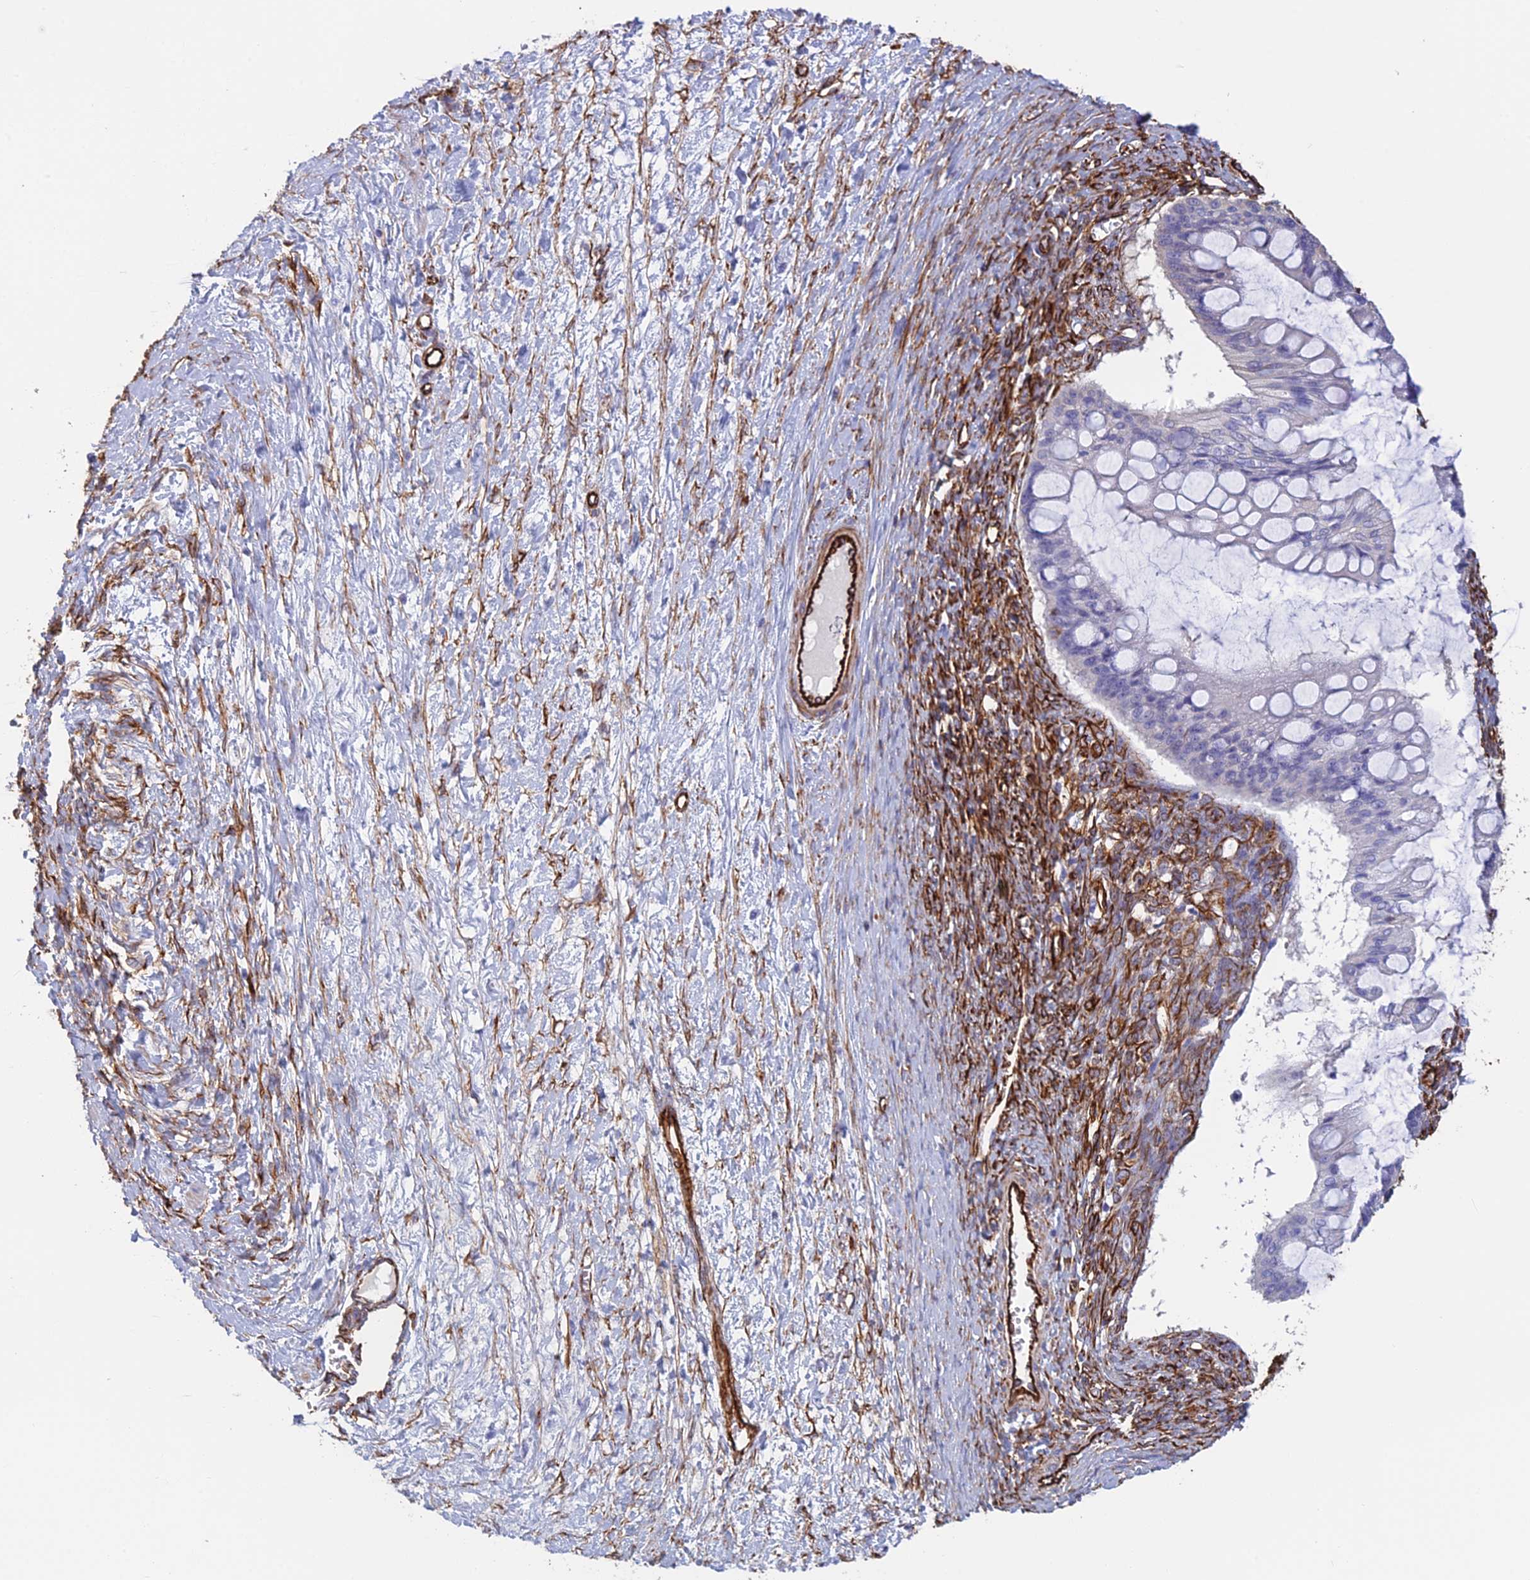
{"staining": {"intensity": "negative", "quantity": "none", "location": "none"}, "tissue": "ovarian cancer", "cell_type": "Tumor cells", "image_type": "cancer", "snomed": [{"axis": "morphology", "description": "Cystadenocarcinoma, mucinous, NOS"}, {"axis": "topography", "description": "Ovary"}], "caption": "The photomicrograph exhibits no significant positivity in tumor cells of ovarian cancer (mucinous cystadenocarcinoma).", "gene": "FBXL20", "patient": {"sex": "female", "age": 73}}